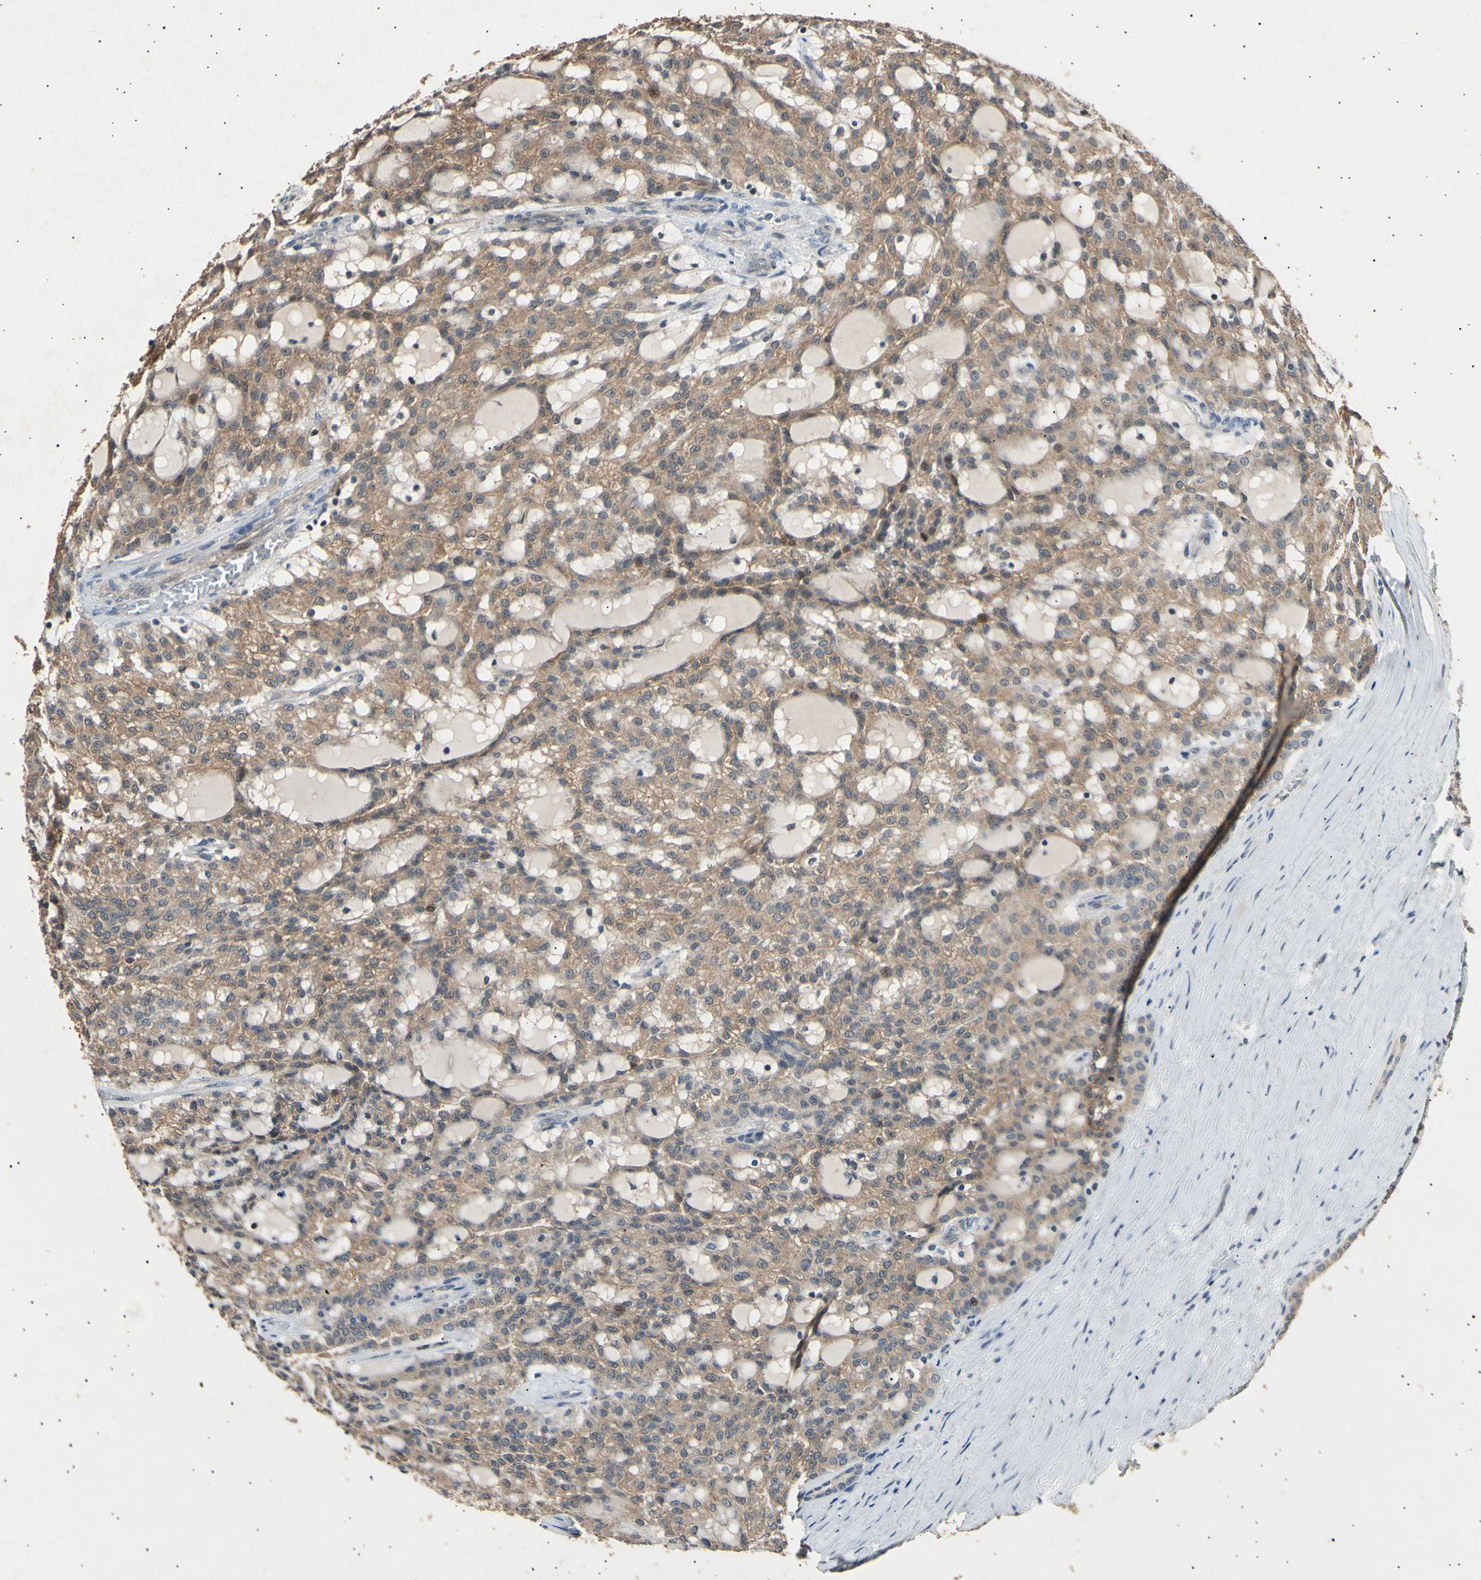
{"staining": {"intensity": "moderate", "quantity": ">75%", "location": "cytoplasmic/membranous"}, "tissue": "renal cancer", "cell_type": "Tumor cells", "image_type": "cancer", "snomed": [{"axis": "morphology", "description": "Adenocarcinoma, NOS"}, {"axis": "topography", "description": "Kidney"}], "caption": "Immunohistochemistry (IHC) of human renal cancer (adenocarcinoma) demonstrates medium levels of moderate cytoplasmic/membranous expression in approximately >75% of tumor cells.", "gene": "ADCY3", "patient": {"sex": "male", "age": 63}}